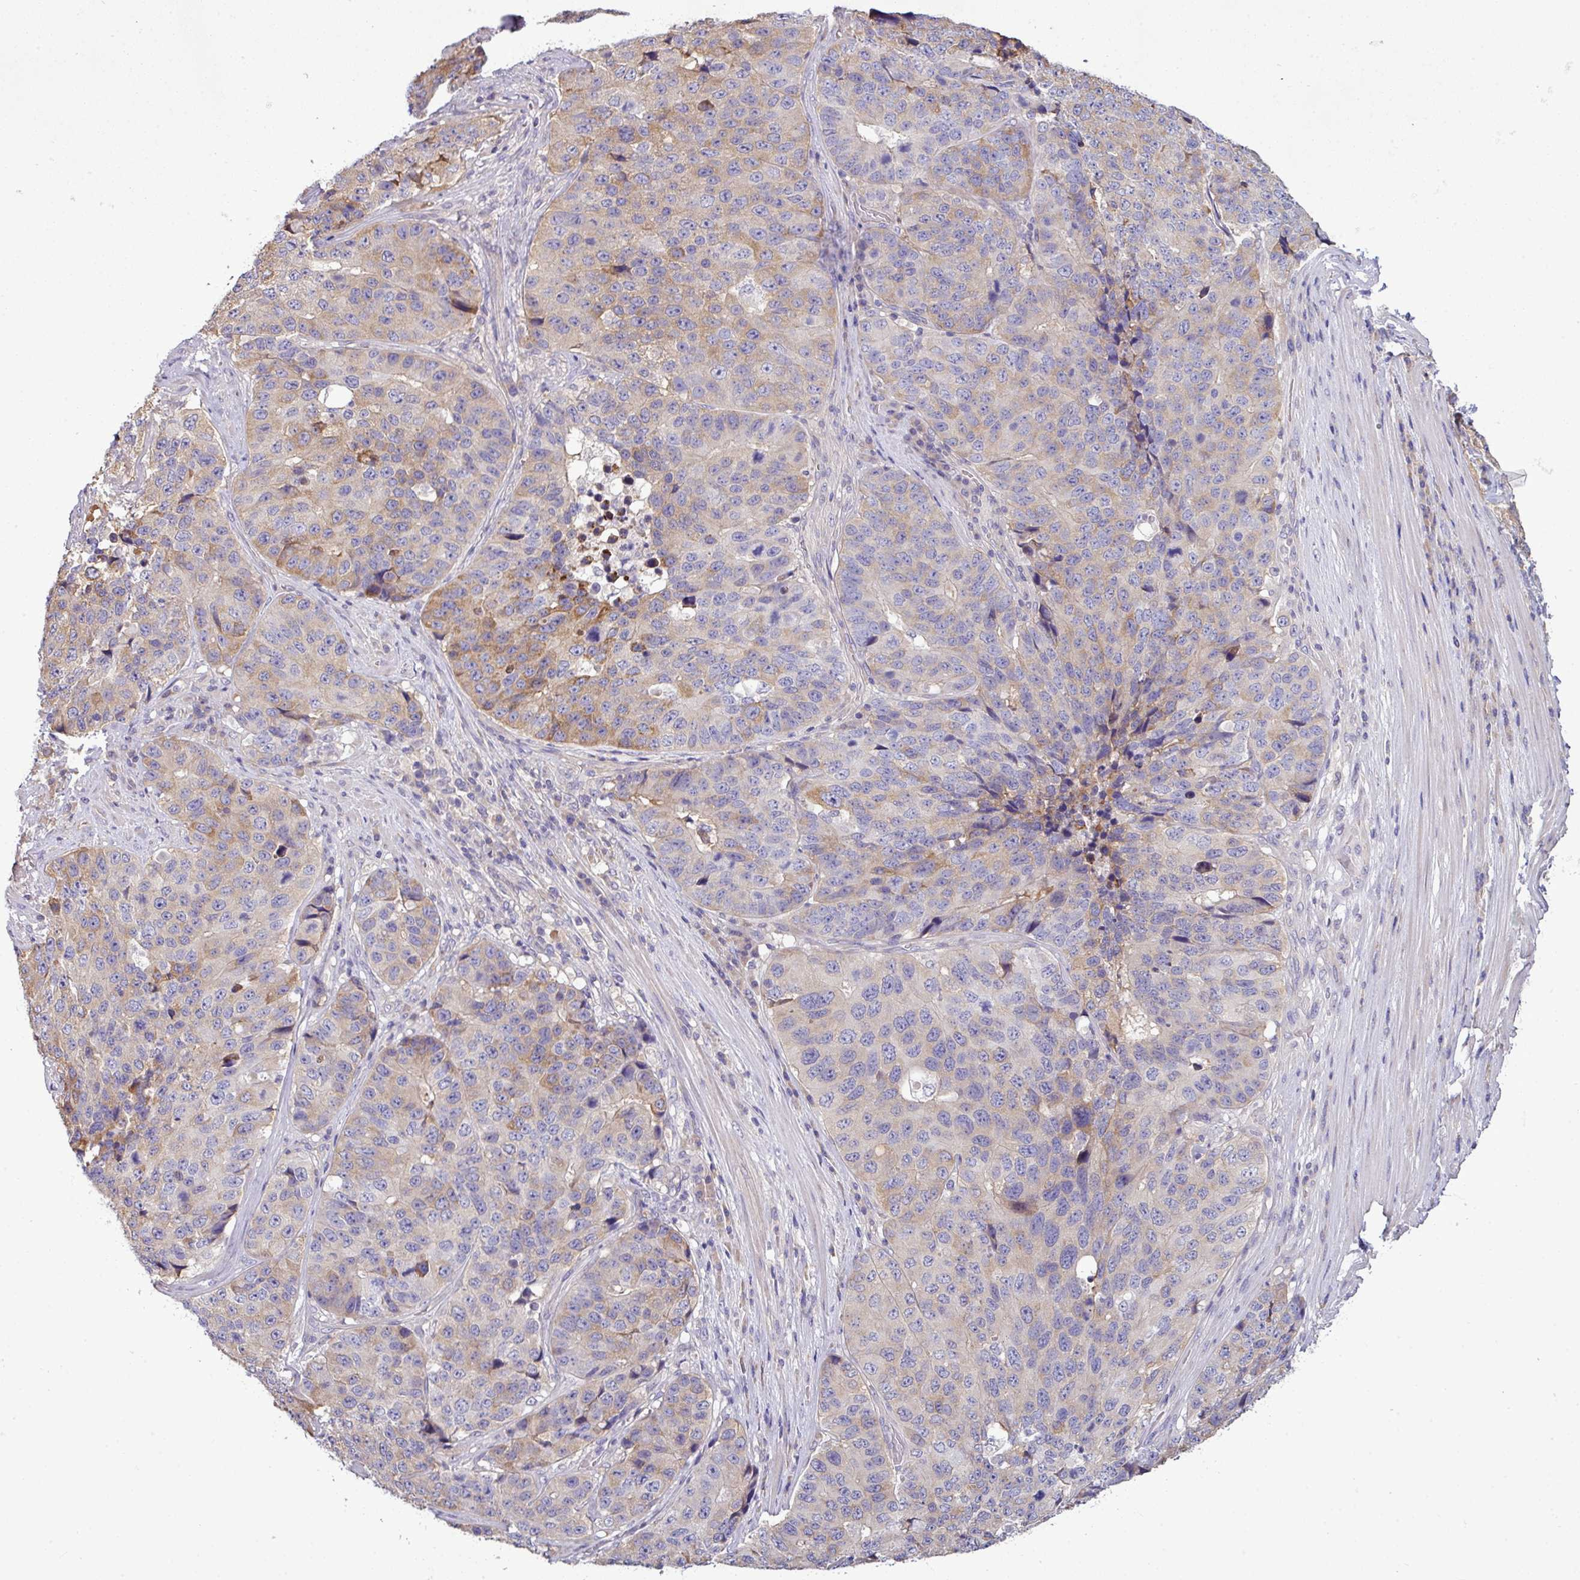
{"staining": {"intensity": "weak", "quantity": "25%-75%", "location": "cytoplasmic/membranous"}, "tissue": "stomach cancer", "cell_type": "Tumor cells", "image_type": "cancer", "snomed": [{"axis": "morphology", "description": "Adenocarcinoma, NOS"}, {"axis": "topography", "description": "Stomach"}], "caption": "A low amount of weak cytoplasmic/membranous staining is appreciated in about 25%-75% of tumor cells in stomach adenocarcinoma tissue.", "gene": "AGAP5", "patient": {"sex": "male", "age": 71}}